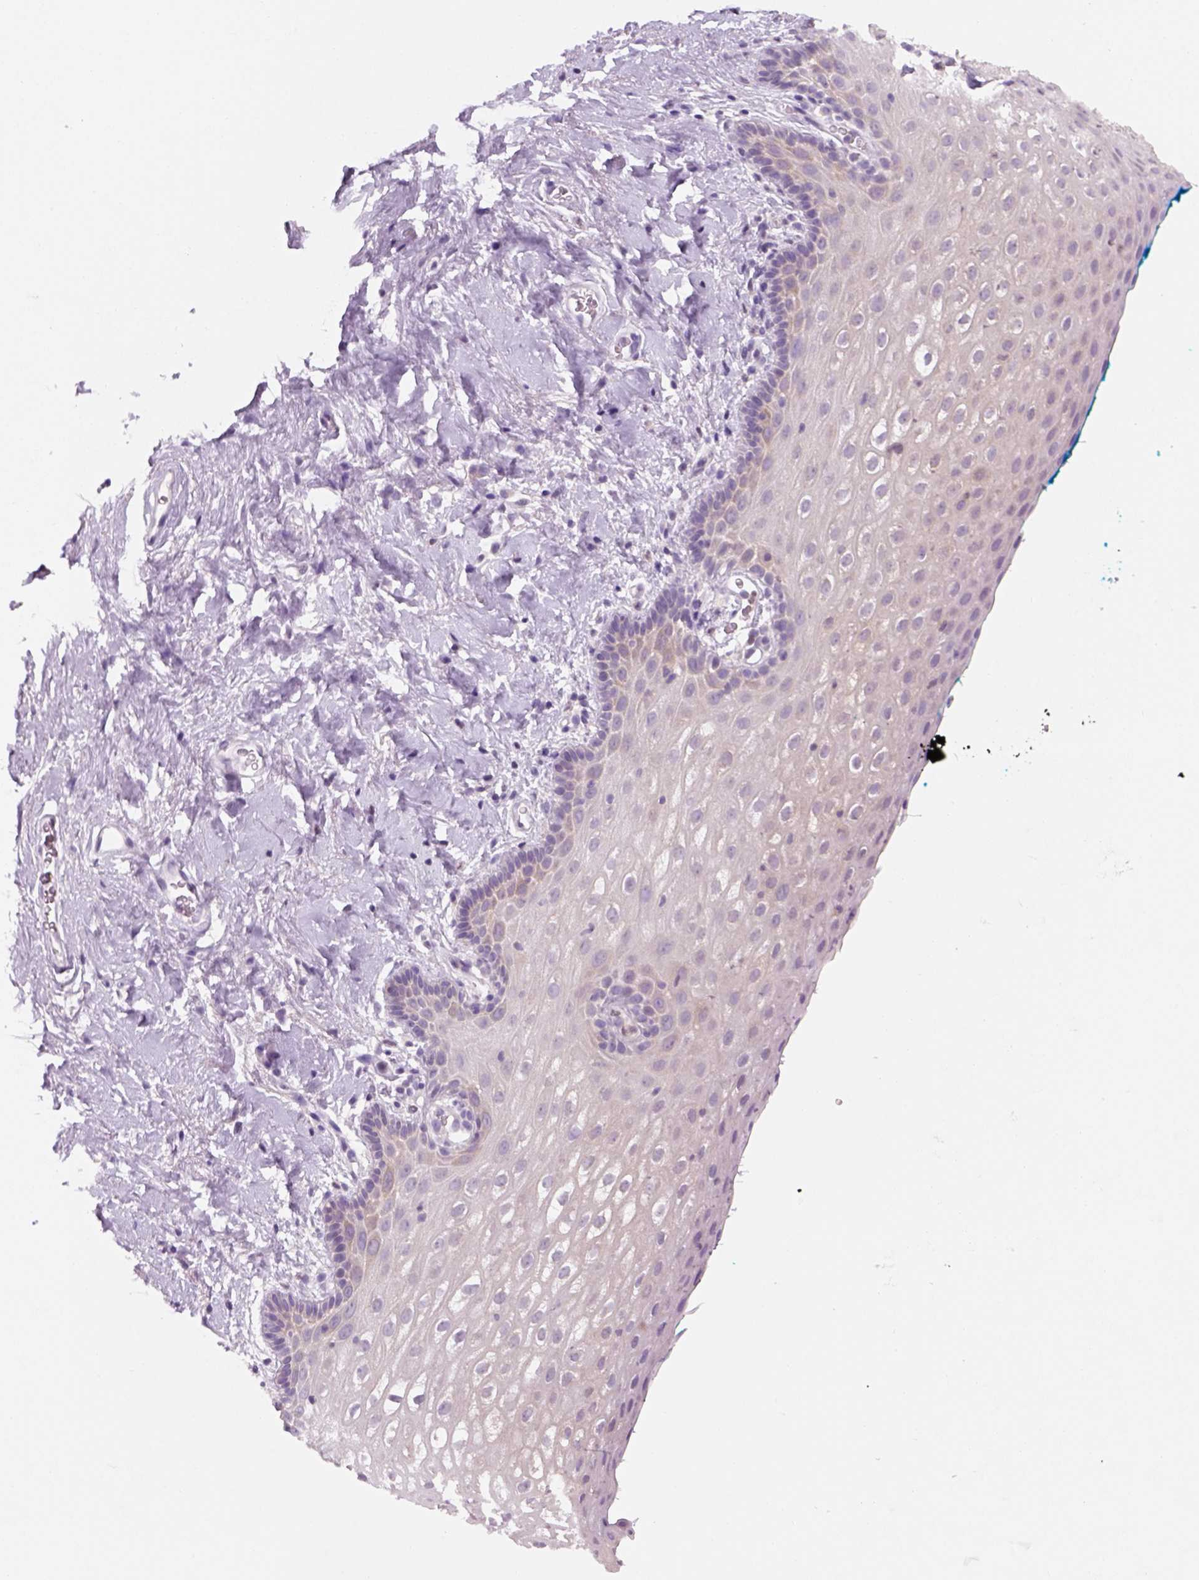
{"staining": {"intensity": "negative", "quantity": "none", "location": "none"}, "tissue": "vagina", "cell_type": "Squamous epithelial cells", "image_type": "normal", "snomed": [{"axis": "morphology", "description": "Normal tissue, NOS"}, {"axis": "morphology", "description": "Adenocarcinoma, NOS"}, {"axis": "topography", "description": "Rectum"}, {"axis": "topography", "description": "Vagina"}, {"axis": "topography", "description": "Peripheral nerve tissue"}], "caption": "Immunohistochemistry image of benign vagina: vagina stained with DAB exhibits no significant protein positivity in squamous epithelial cells.", "gene": "GOT1", "patient": {"sex": "female", "age": 71}}